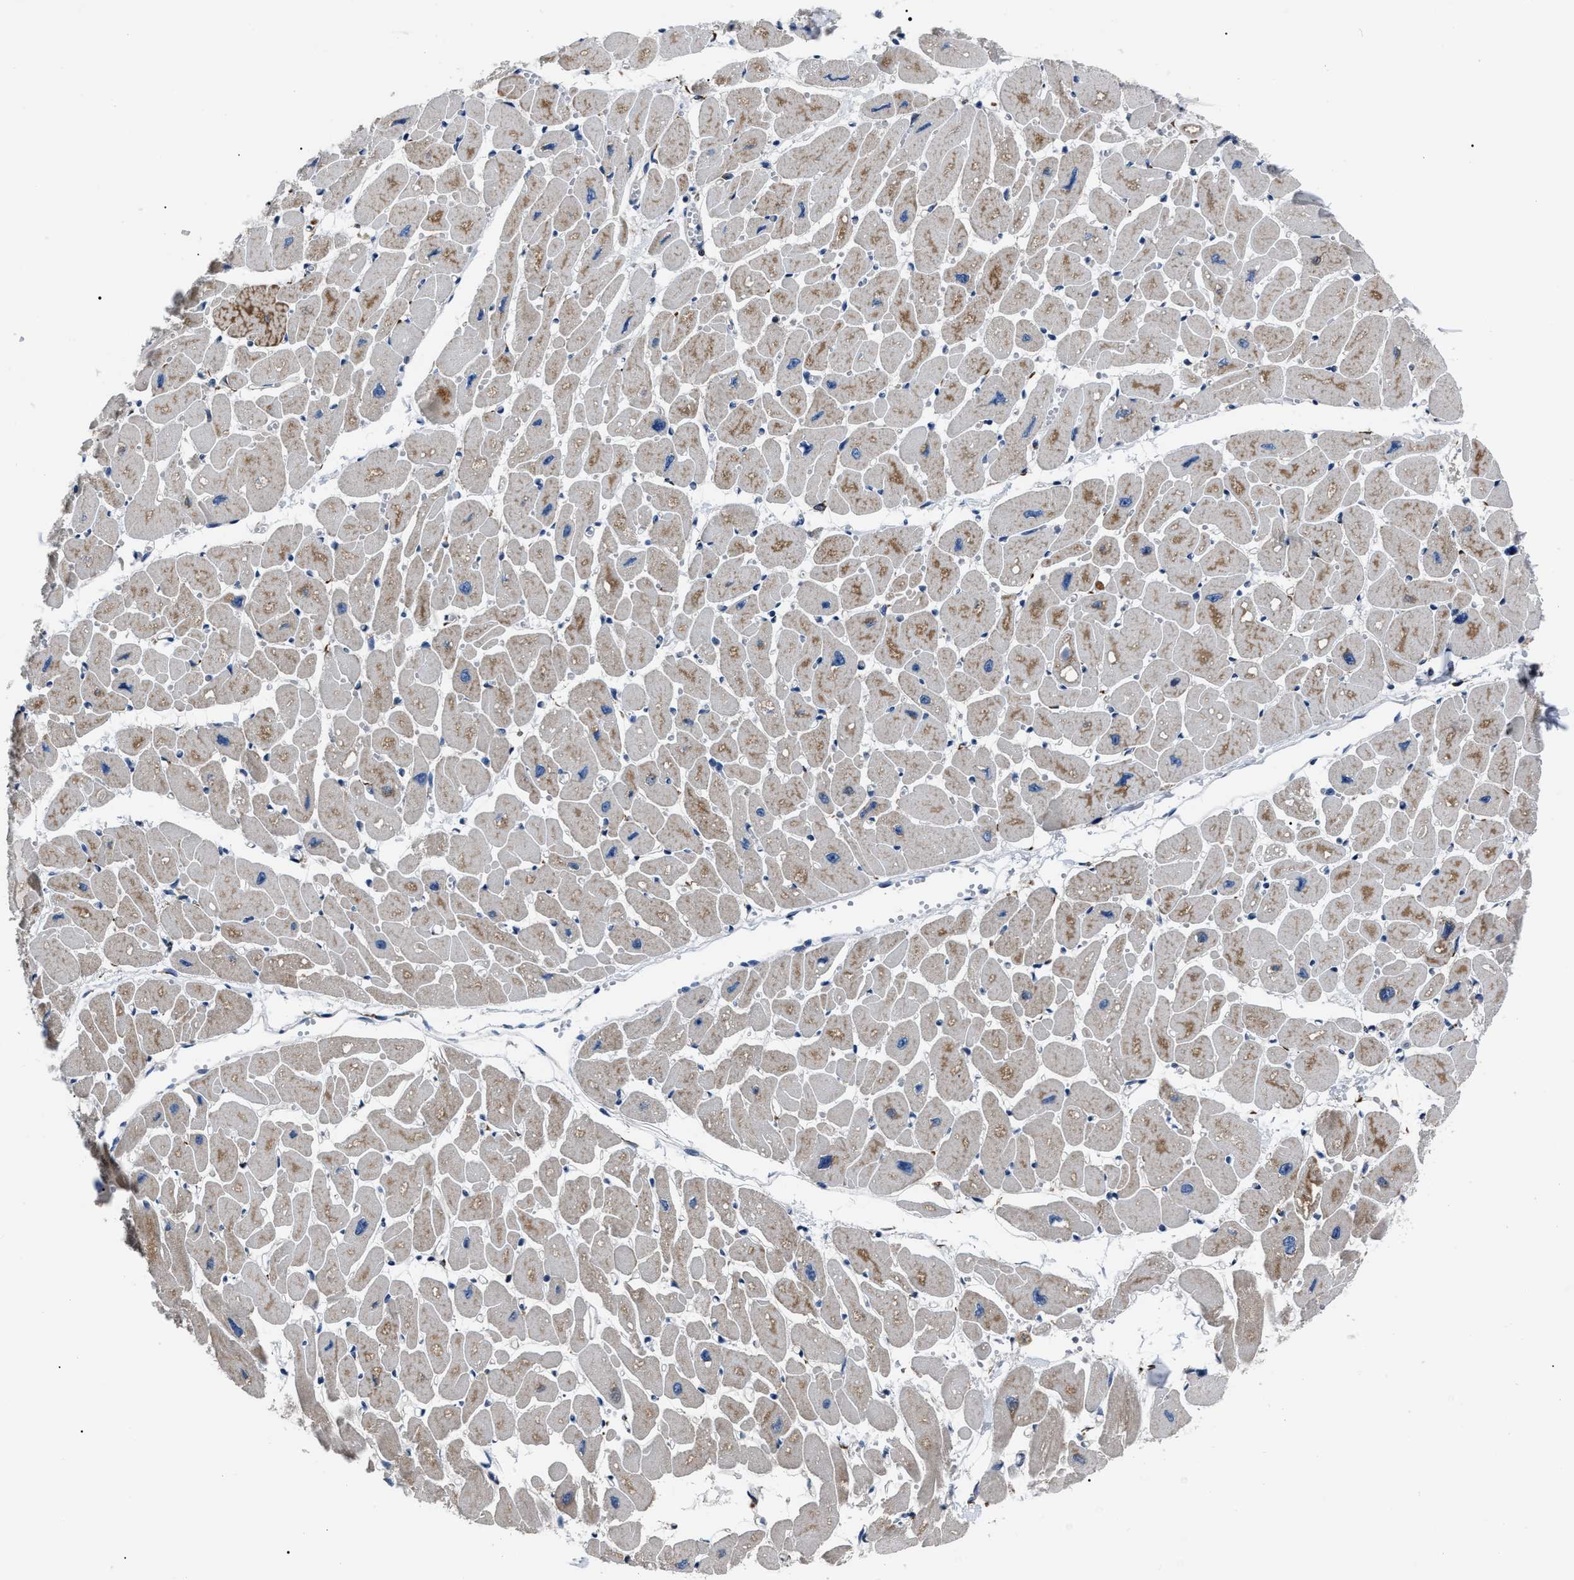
{"staining": {"intensity": "moderate", "quantity": ">75%", "location": "cytoplasmic/membranous"}, "tissue": "heart muscle", "cell_type": "Cardiomyocytes", "image_type": "normal", "snomed": [{"axis": "morphology", "description": "Normal tissue, NOS"}, {"axis": "topography", "description": "Heart"}], "caption": "High-magnification brightfield microscopy of benign heart muscle stained with DAB (brown) and counterstained with hematoxylin (blue). cardiomyocytes exhibit moderate cytoplasmic/membranous staining is appreciated in approximately>75% of cells.", "gene": "LRRC14", "patient": {"sex": "female", "age": 54}}